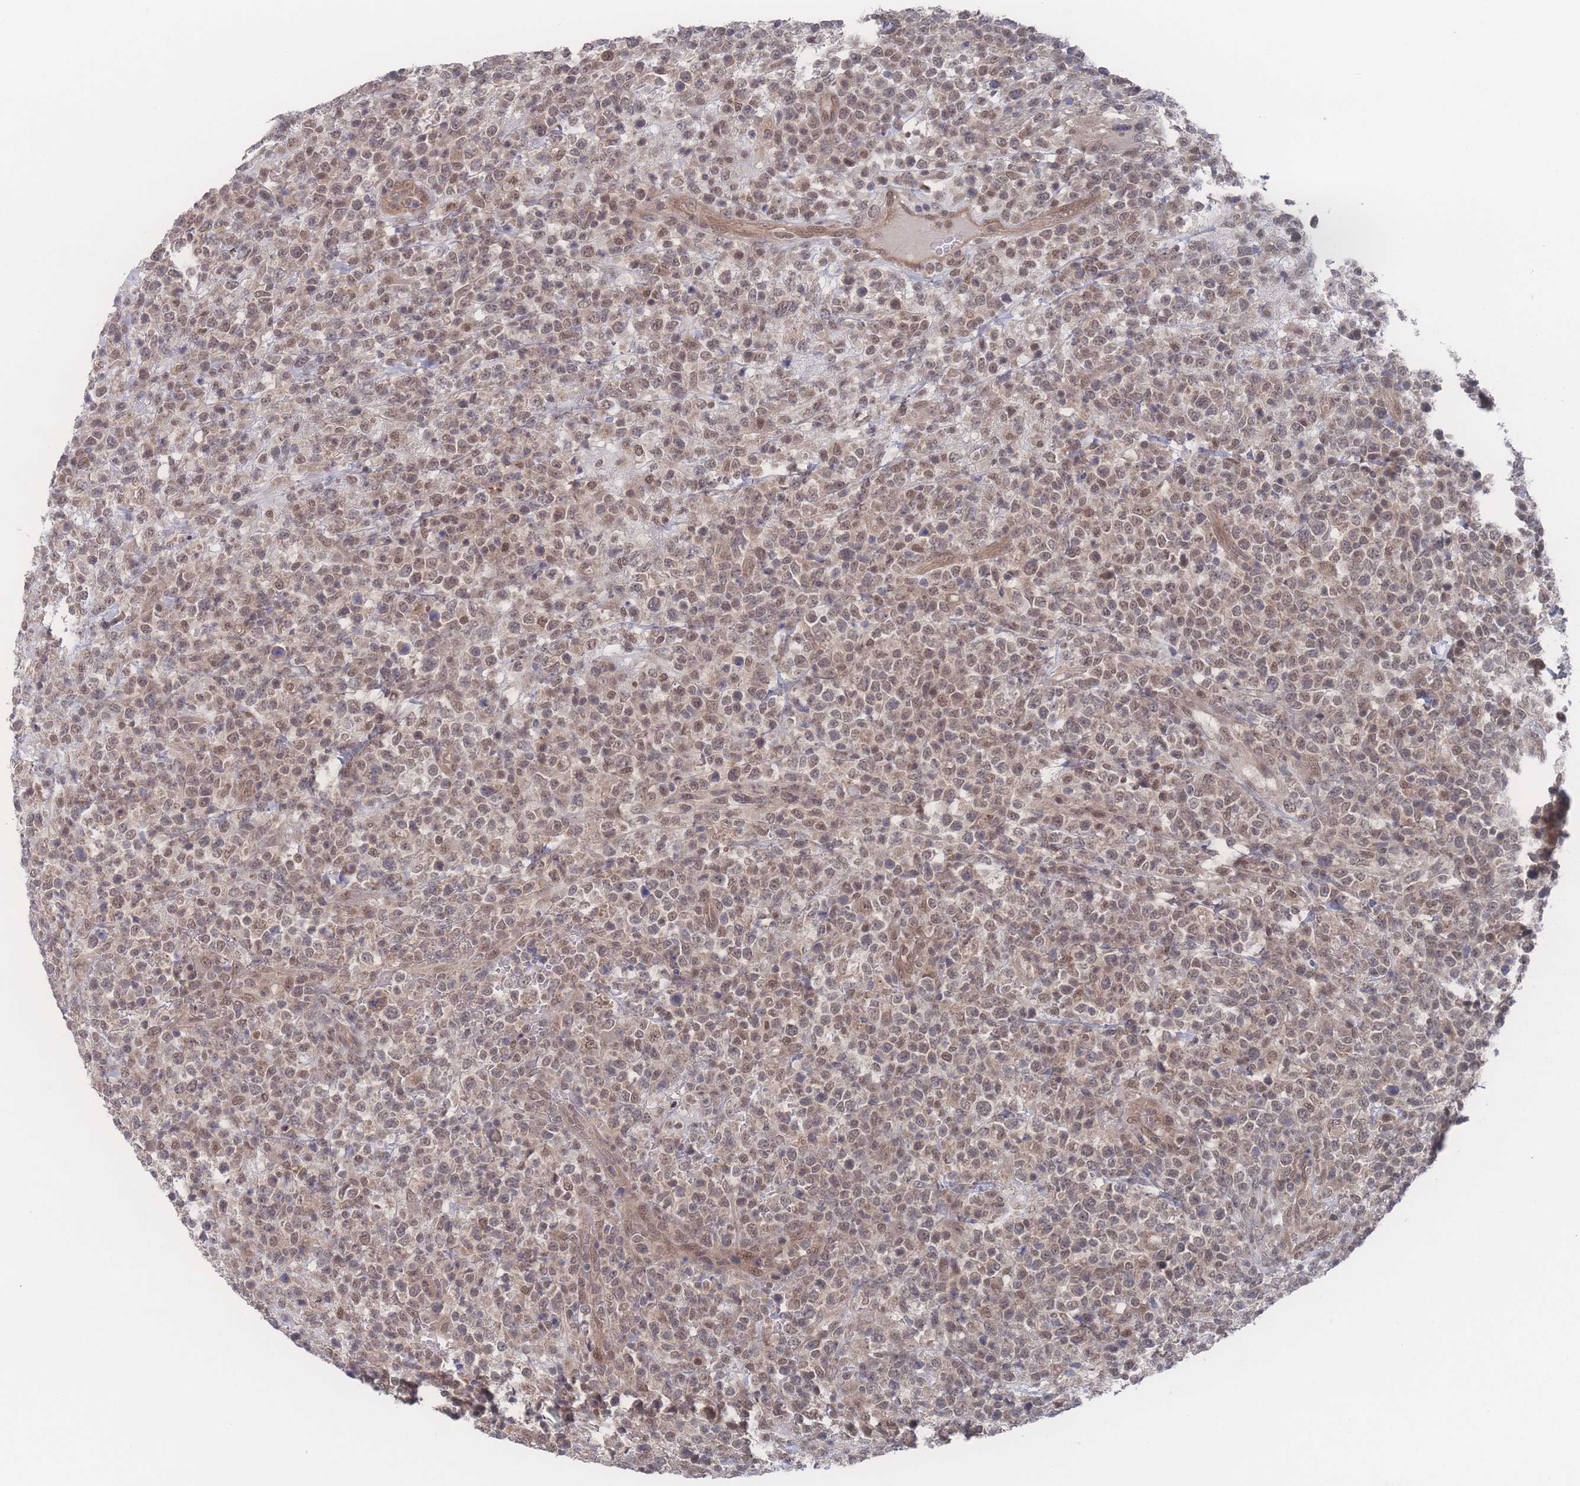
{"staining": {"intensity": "weak", "quantity": ">75%", "location": "nuclear"}, "tissue": "lymphoma", "cell_type": "Tumor cells", "image_type": "cancer", "snomed": [{"axis": "morphology", "description": "Malignant lymphoma, non-Hodgkin's type, High grade"}, {"axis": "topography", "description": "Colon"}], "caption": "Tumor cells reveal low levels of weak nuclear expression in approximately >75% of cells in human lymphoma. (Stains: DAB (3,3'-diaminobenzidine) in brown, nuclei in blue, Microscopy: brightfield microscopy at high magnification).", "gene": "NBEAL1", "patient": {"sex": "female", "age": 53}}